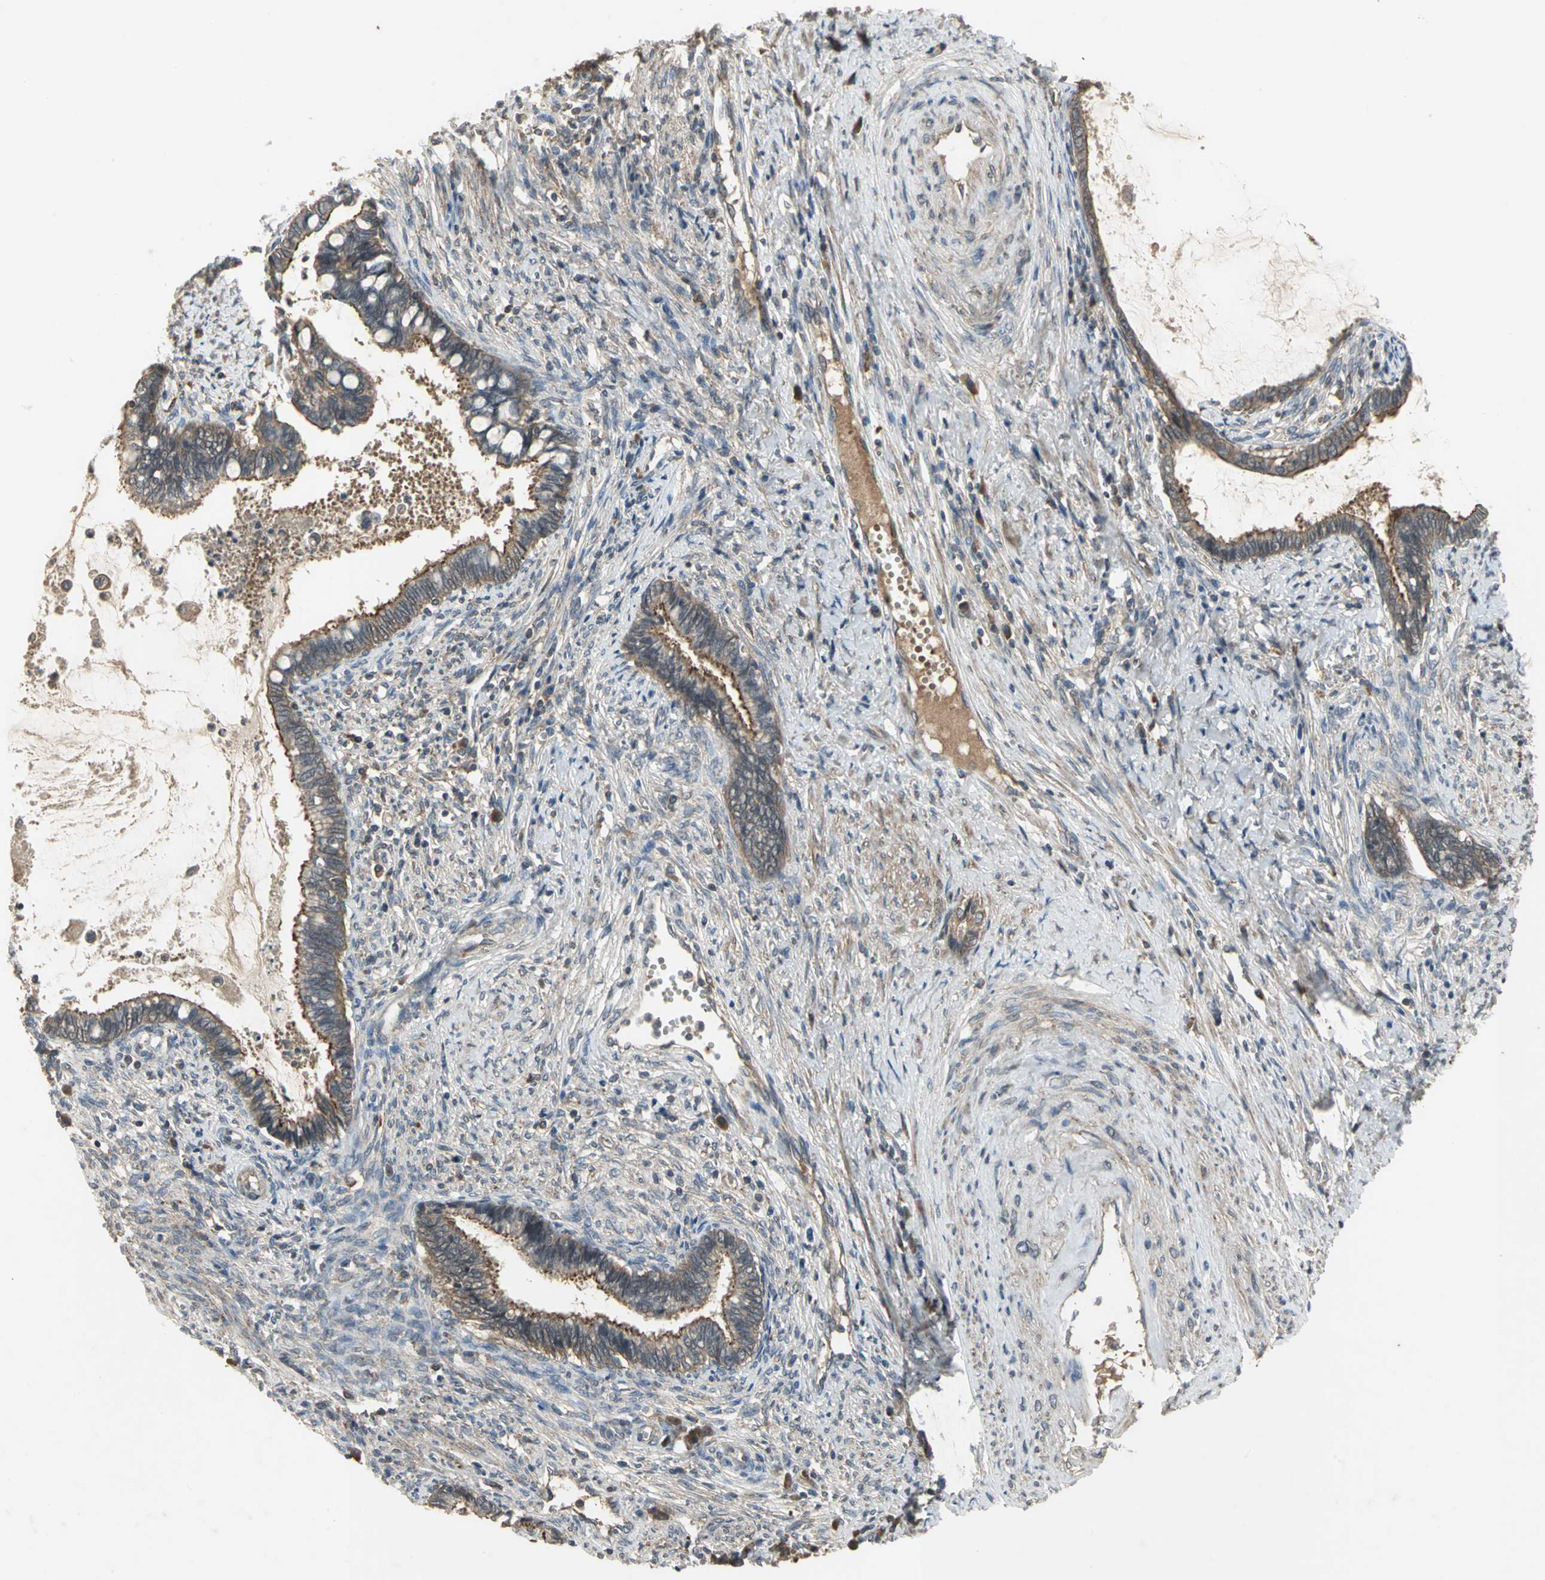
{"staining": {"intensity": "moderate", "quantity": ">75%", "location": "cytoplasmic/membranous"}, "tissue": "cervical cancer", "cell_type": "Tumor cells", "image_type": "cancer", "snomed": [{"axis": "morphology", "description": "Adenocarcinoma, NOS"}, {"axis": "topography", "description": "Cervix"}], "caption": "Immunohistochemical staining of cervical adenocarcinoma exhibits medium levels of moderate cytoplasmic/membranous positivity in about >75% of tumor cells. Ihc stains the protein in brown and the nuclei are stained blue.", "gene": "KEAP1", "patient": {"sex": "female", "age": 44}}